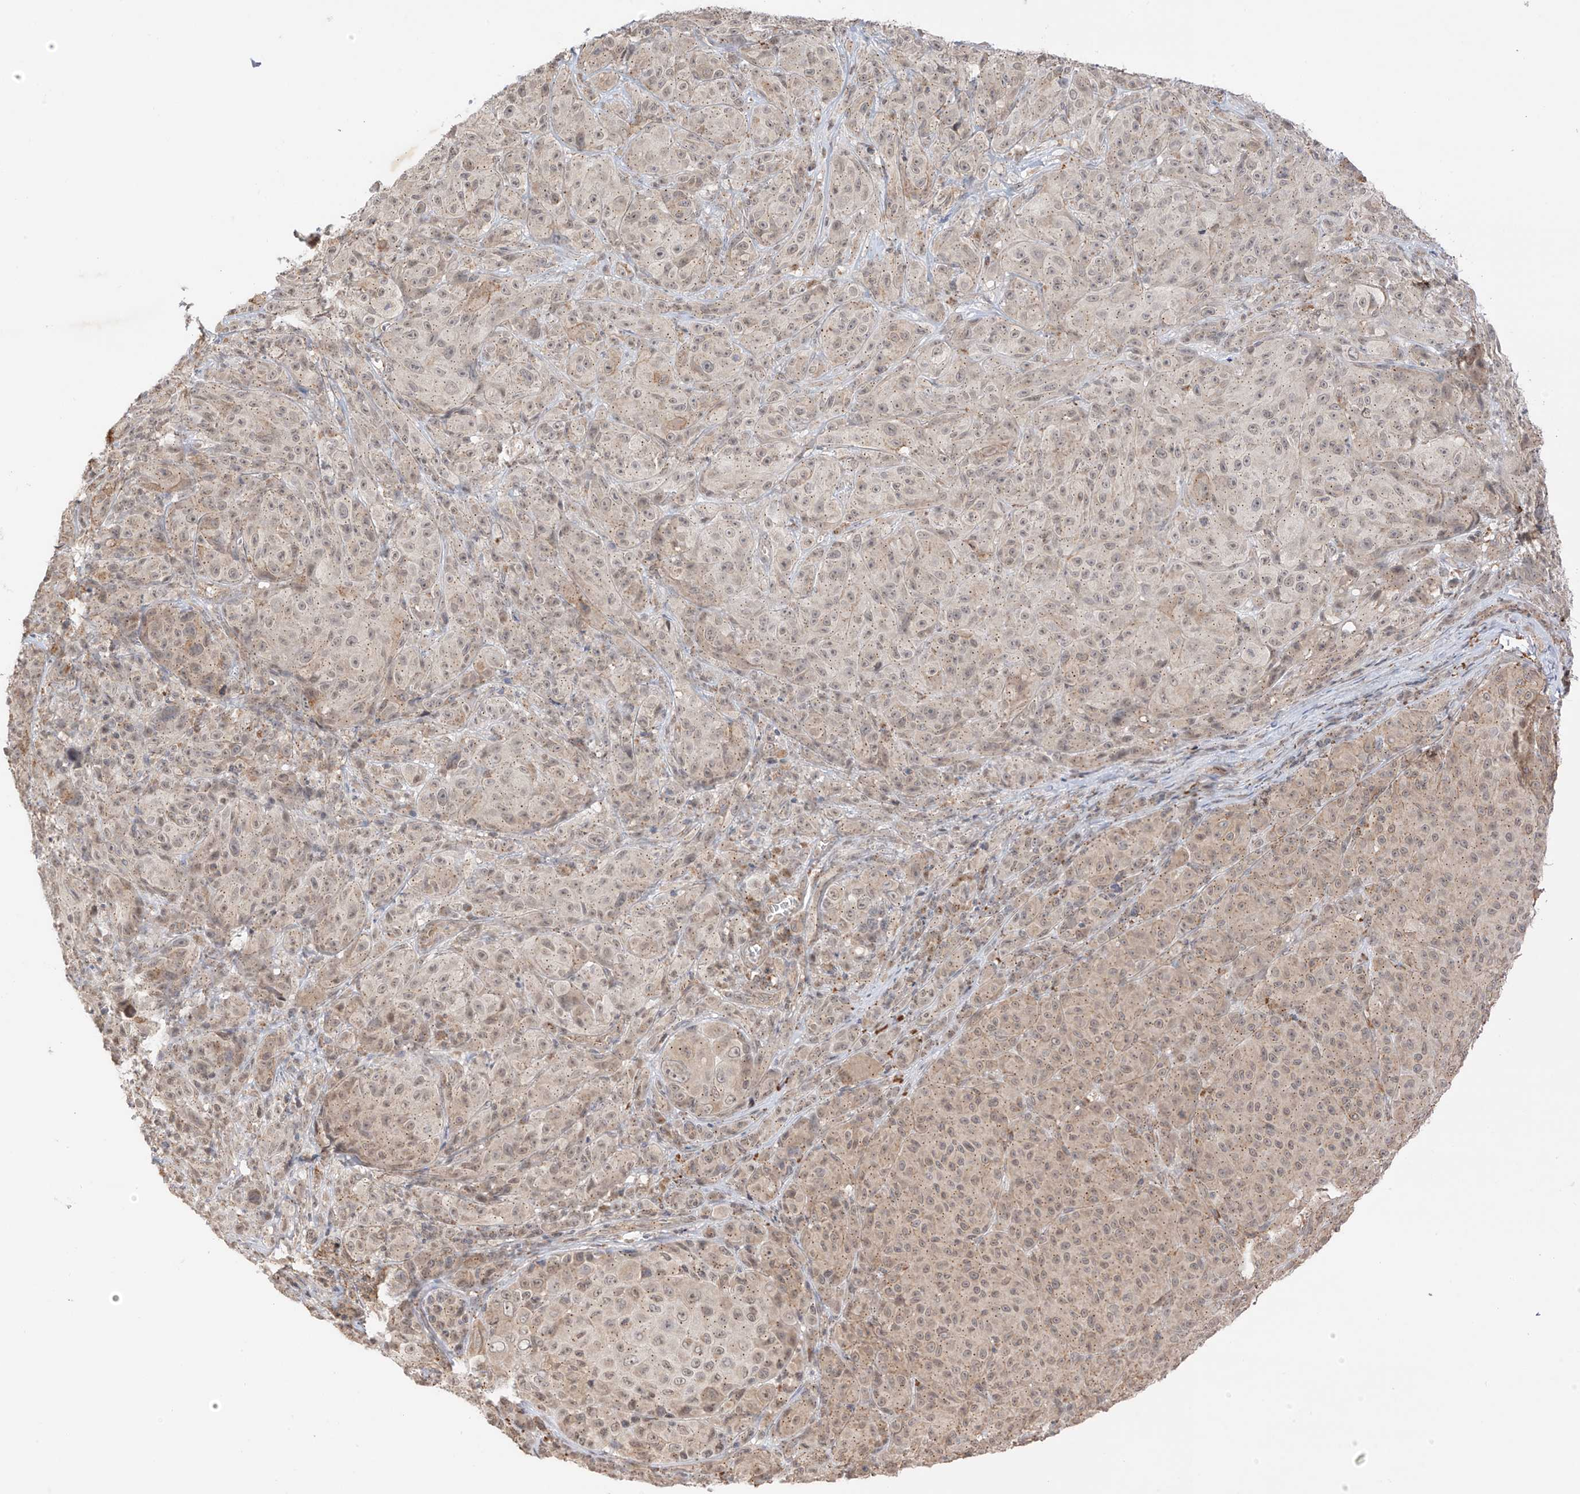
{"staining": {"intensity": "weak", "quantity": ">75%", "location": "cytoplasmic/membranous"}, "tissue": "melanoma", "cell_type": "Tumor cells", "image_type": "cancer", "snomed": [{"axis": "morphology", "description": "Malignant melanoma, NOS"}, {"axis": "topography", "description": "Skin"}], "caption": "The immunohistochemical stain highlights weak cytoplasmic/membranous positivity in tumor cells of melanoma tissue.", "gene": "N4BP3", "patient": {"sex": "male", "age": 73}}